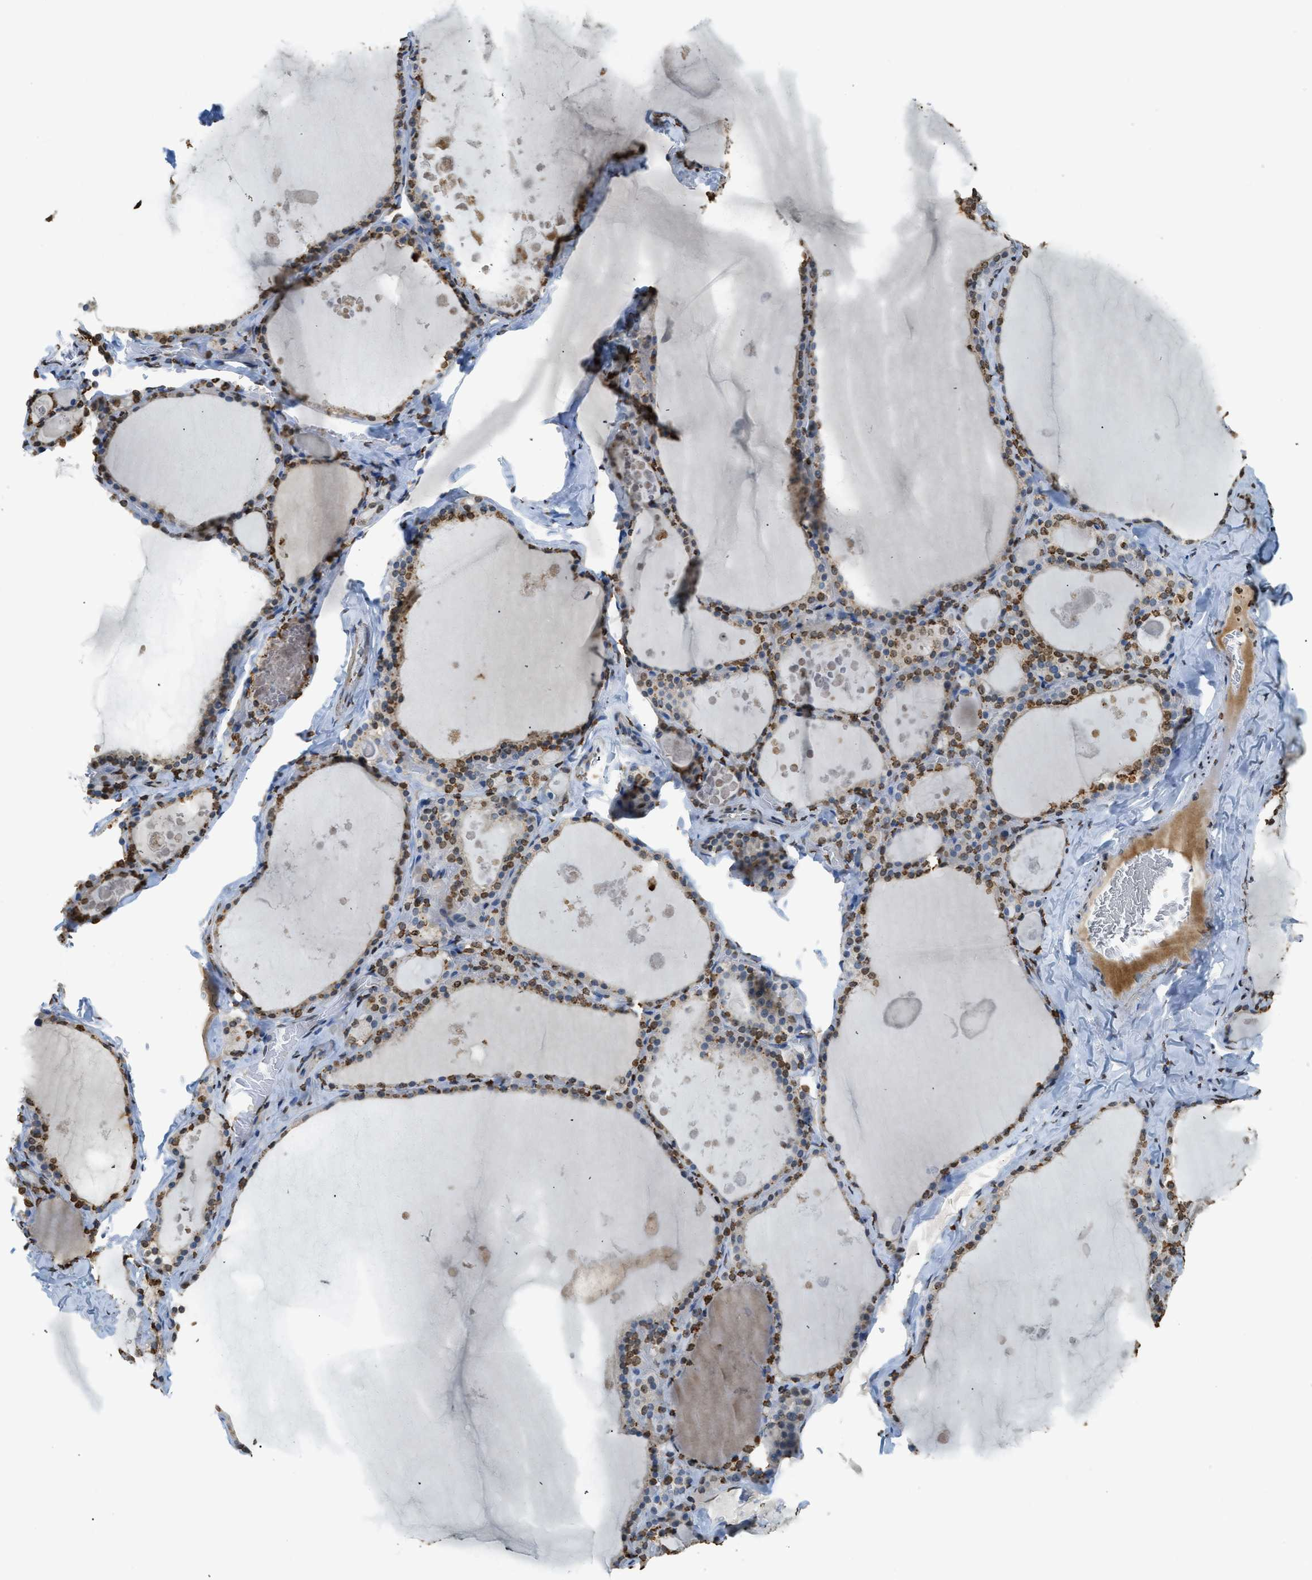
{"staining": {"intensity": "moderate", "quantity": "25%-75%", "location": "cytoplasmic/membranous,nuclear"}, "tissue": "thyroid gland", "cell_type": "Glandular cells", "image_type": "normal", "snomed": [{"axis": "morphology", "description": "Normal tissue, NOS"}, {"axis": "topography", "description": "Thyroid gland"}], "caption": "Glandular cells reveal moderate cytoplasmic/membranous,nuclear positivity in about 25%-75% of cells in normal thyroid gland. (brown staining indicates protein expression, while blue staining denotes nuclei).", "gene": "NR5A2", "patient": {"sex": "male", "age": 56}}